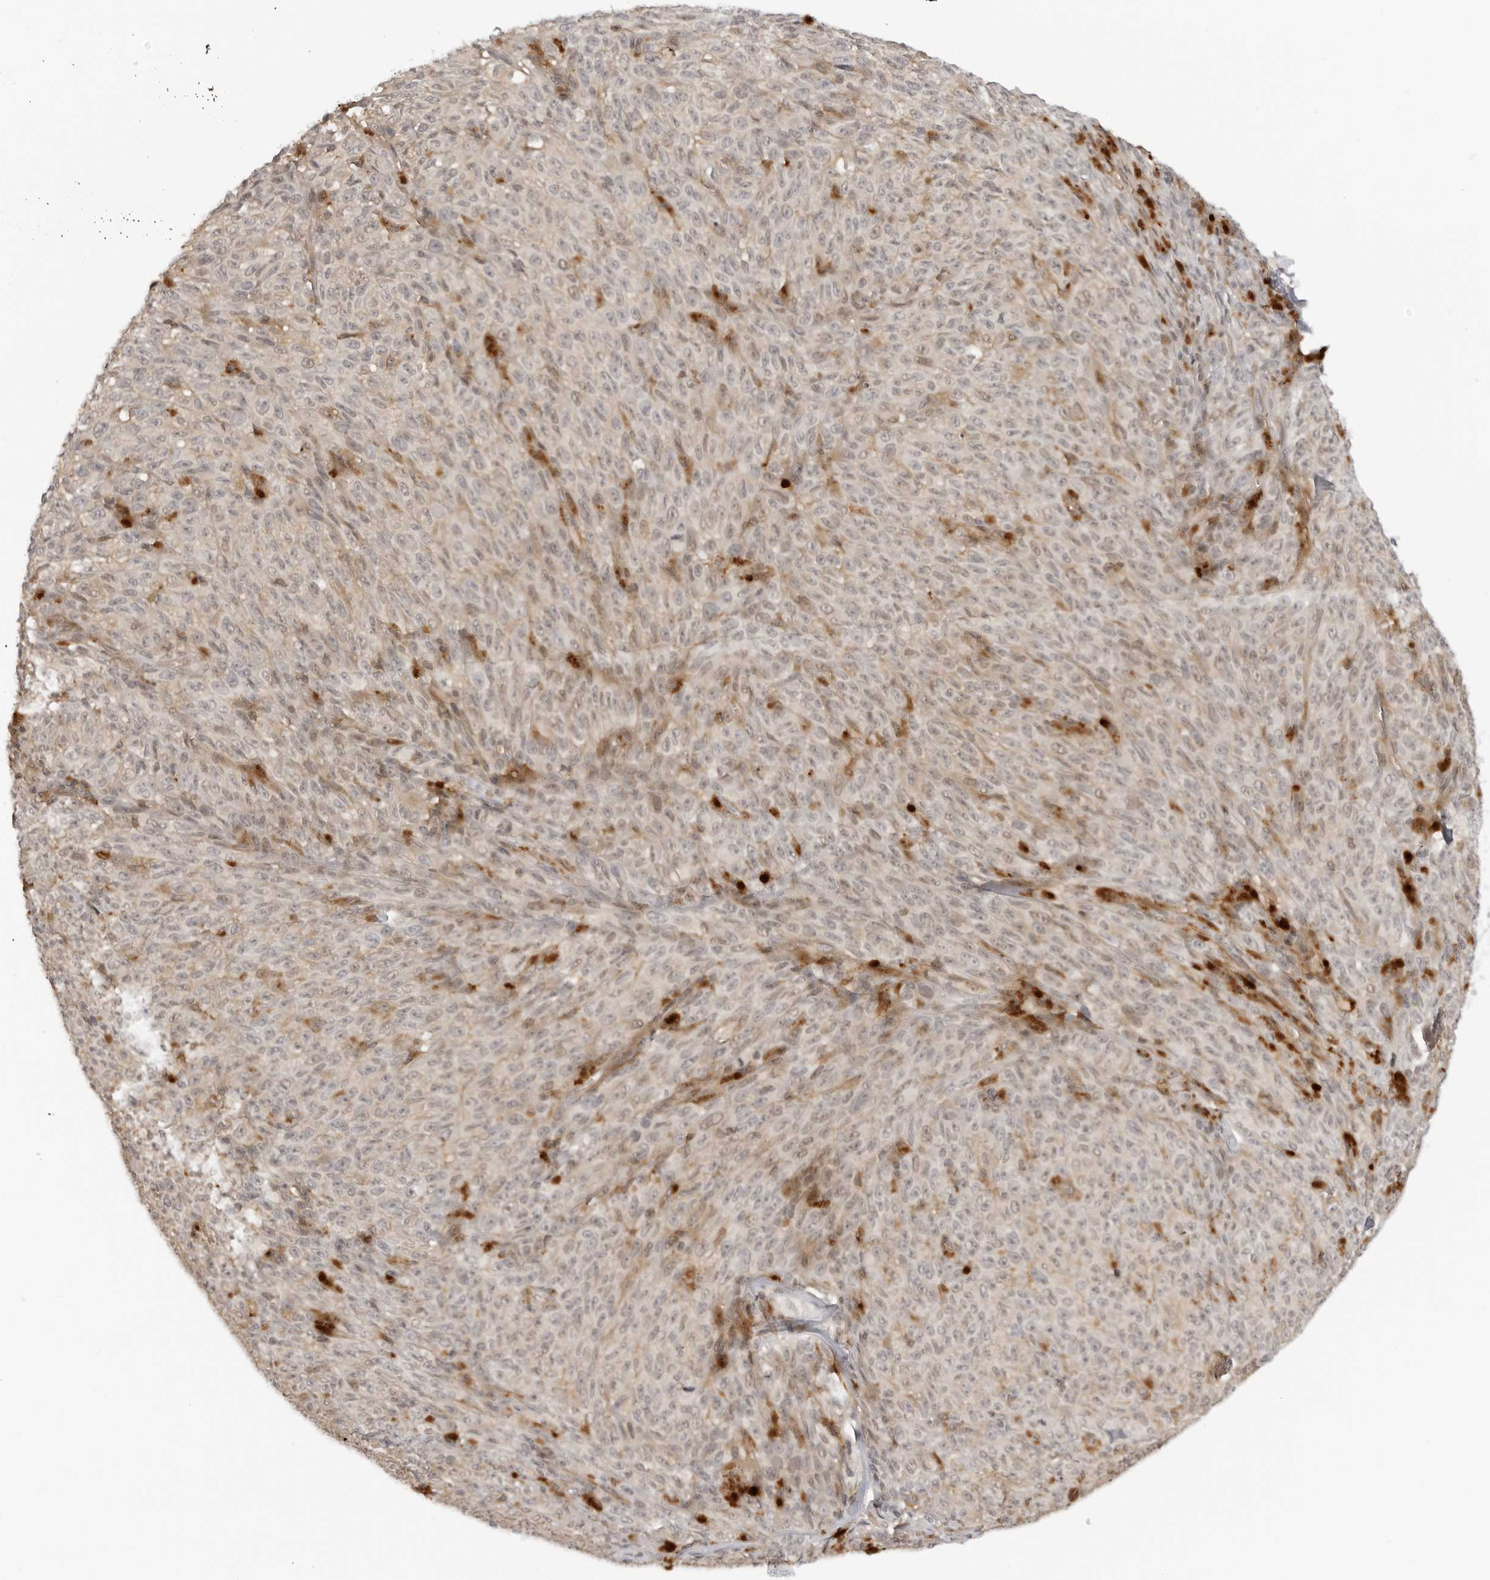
{"staining": {"intensity": "weak", "quantity": "25%-75%", "location": "cytoplasmic/membranous"}, "tissue": "melanoma", "cell_type": "Tumor cells", "image_type": "cancer", "snomed": [{"axis": "morphology", "description": "Malignant melanoma, NOS"}, {"axis": "topography", "description": "Skin"}], "caption": "Melanoma tissue displays weak cytoplasmic/membranous staining in about 25%-75% of tumor cells, visualized by immunohistochemistry.", "gene": "MAP2K5", "patient": {"sex": "female", "age": 82}}